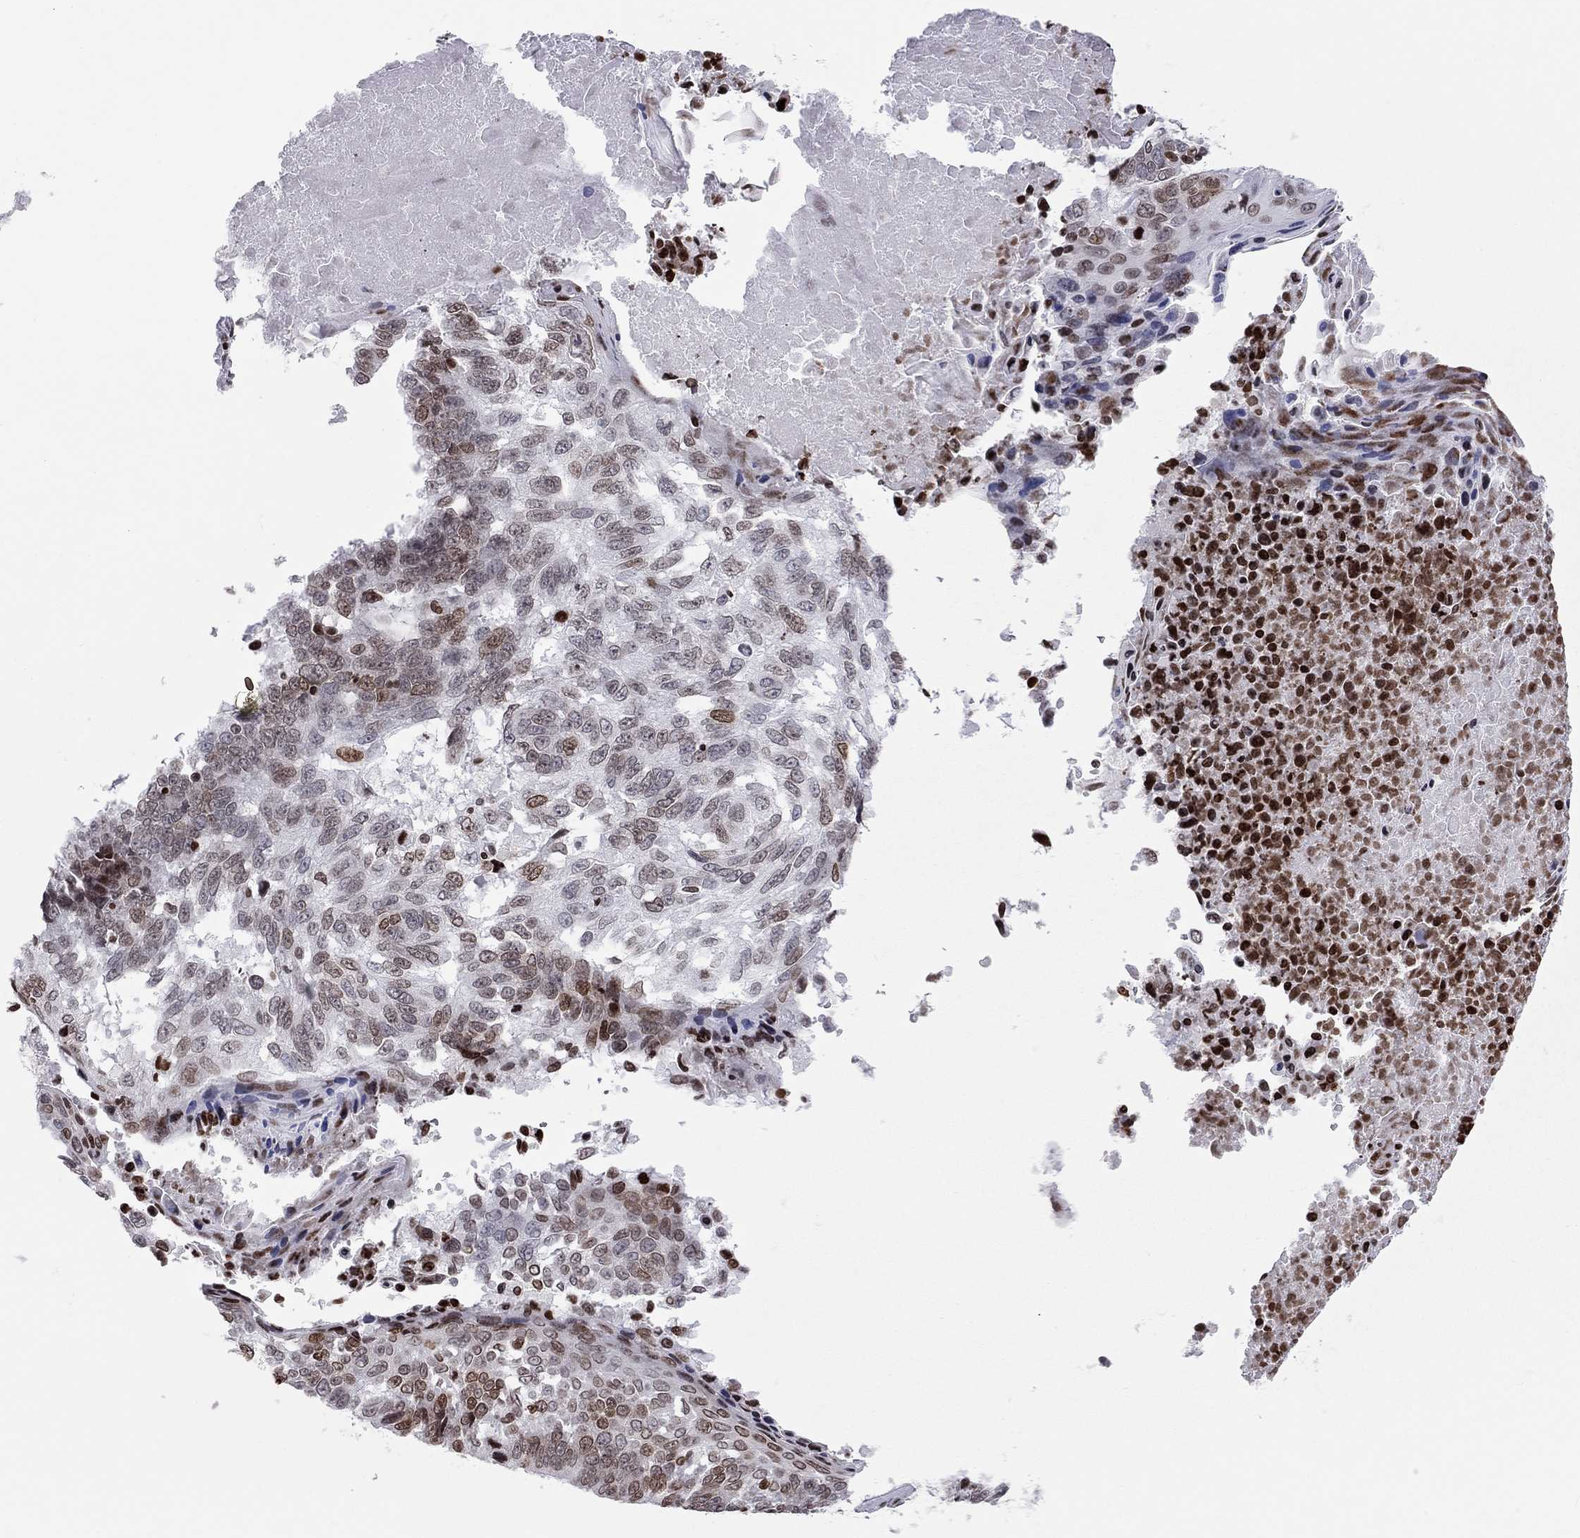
{"staining": {"intensity": "moderate", "quantity": "<25%", "location": "nuclear"}, "tissue": "lung cancer", "cell_type": "Tumor cells", "image_type": "cancer", "snomed": [{"axis": "morphology", "description": "Squamous cell carcinoma, NOS"}, {"axis": "topography", "description": "Lung"}], "caption": "Squamous cell carcinoma (lung) tissue reveals moderate nuclear staining in about <25% of tumor cells, visualized by immunohistochemistry.", "gene": "H2AX", "patient": {"sex": "male", "age": 73}}